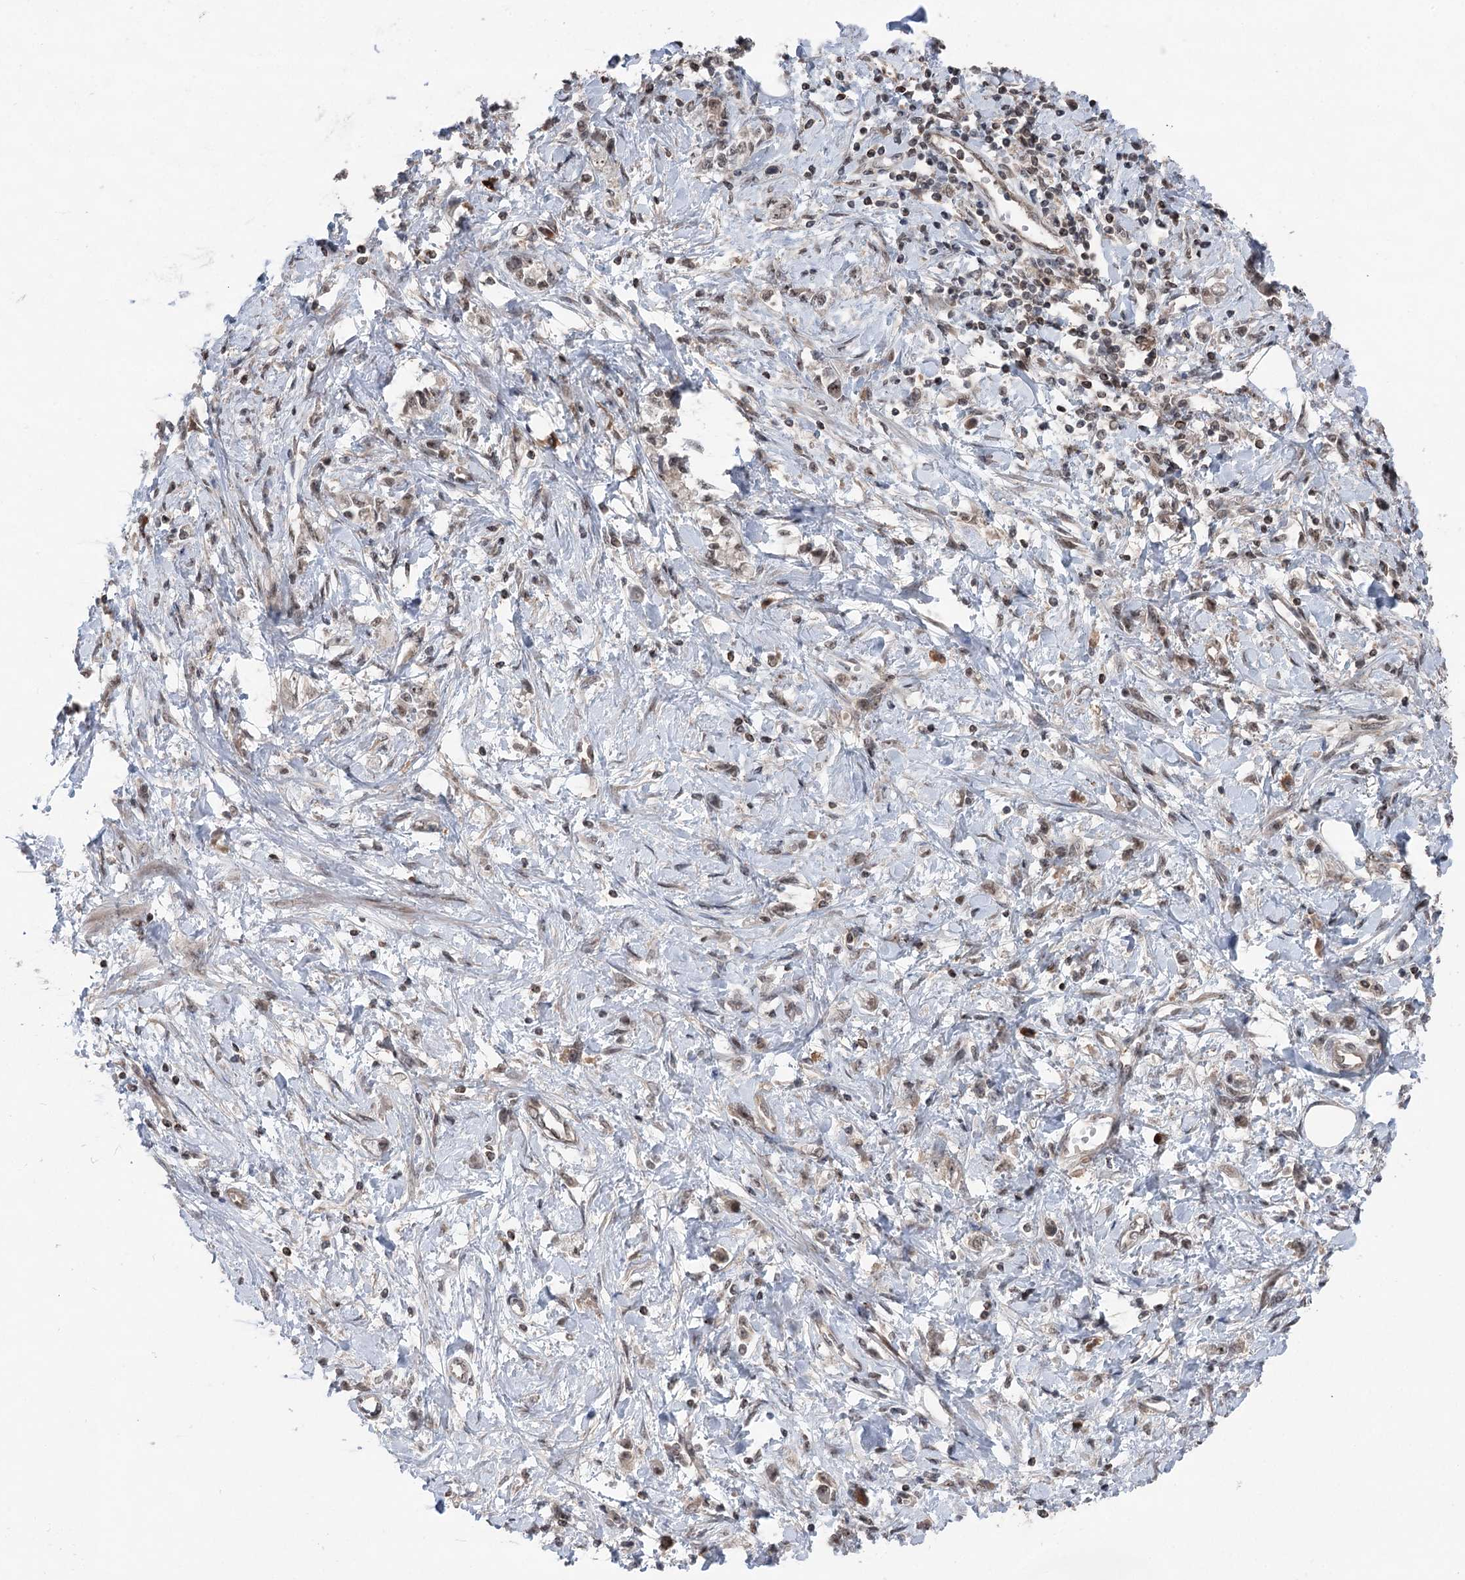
{"staining": {"intensity": "weak", "quantity": ">75%", "location": "nuclear"}, "tissue": "stomach cancer", "cell_type": "Tumor cells", "image_type": "cancer", "snomed": [{"axis": "morphology", "description": "Adenocarcinoma, NOS"}, {"axis": "topography", "description": "Stomach"}], "caption": "Stomach adenocarcinoma tissue displays weak nuclear staining in approximately >75% of tumor cells (Stains: DAB in brown, nuclei in blue, Microscopy: brightfield microscopy at high magnification).", "gene": "CCSER2", "patient": {"sex": "female", "age": 76}}